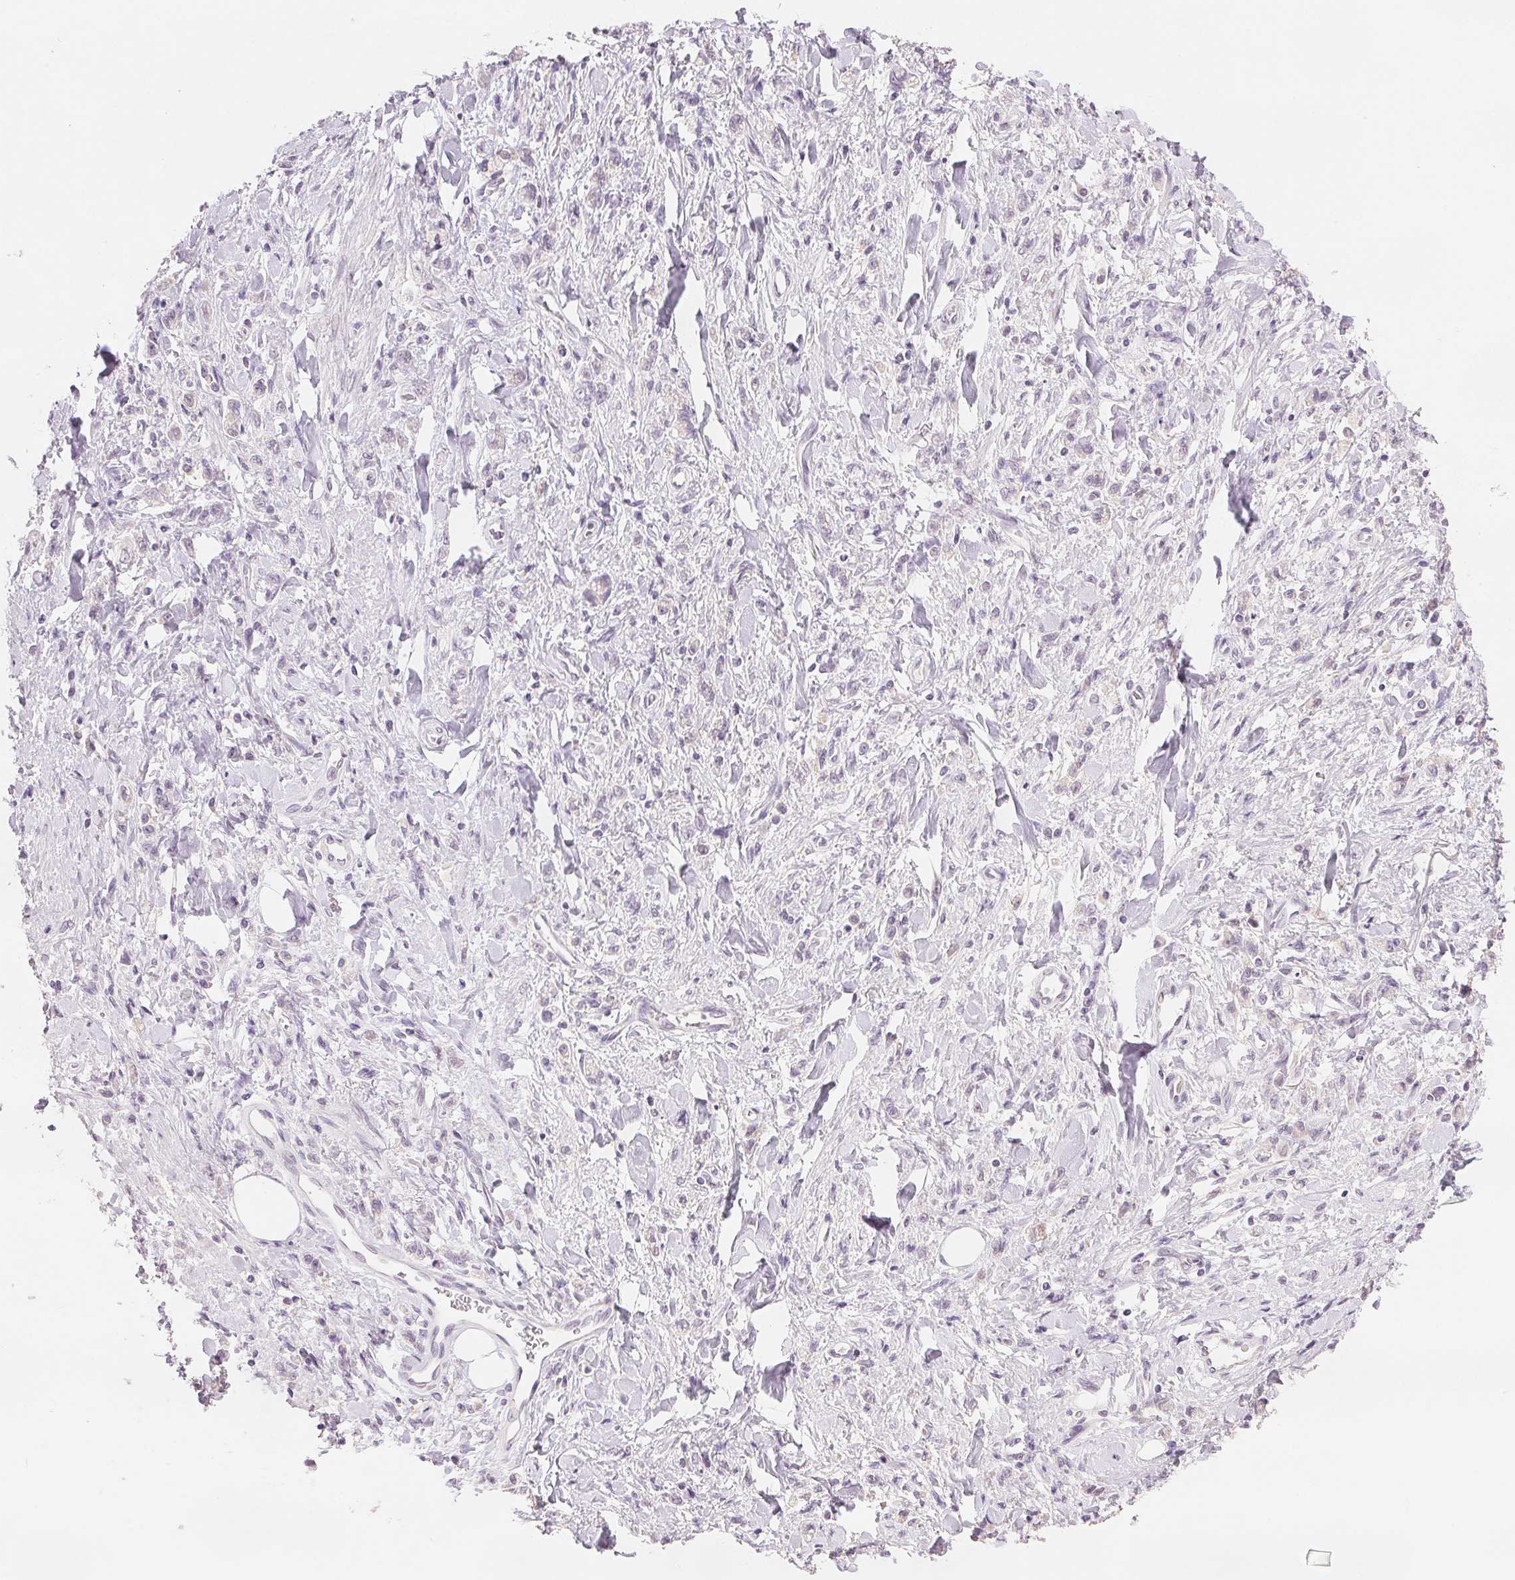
{"staining": {"intensity": "negative", "quantity": "none", "location": "none"}, "tissue": "stomach cancer", "cell_type": "Tumor cells", "image_type": "cancer", "snomed": [{"axis": "morphology", "description": "Adenocarcinoma, NOS"}, {"axis": "topography", "description": "Stomach"}], "caption": "Protein analysis of stomach adenocarcinoma displays no significant expression in tumor cells.", "gene": "SCGN", "patient": {"sex": "male", "age": 77}}